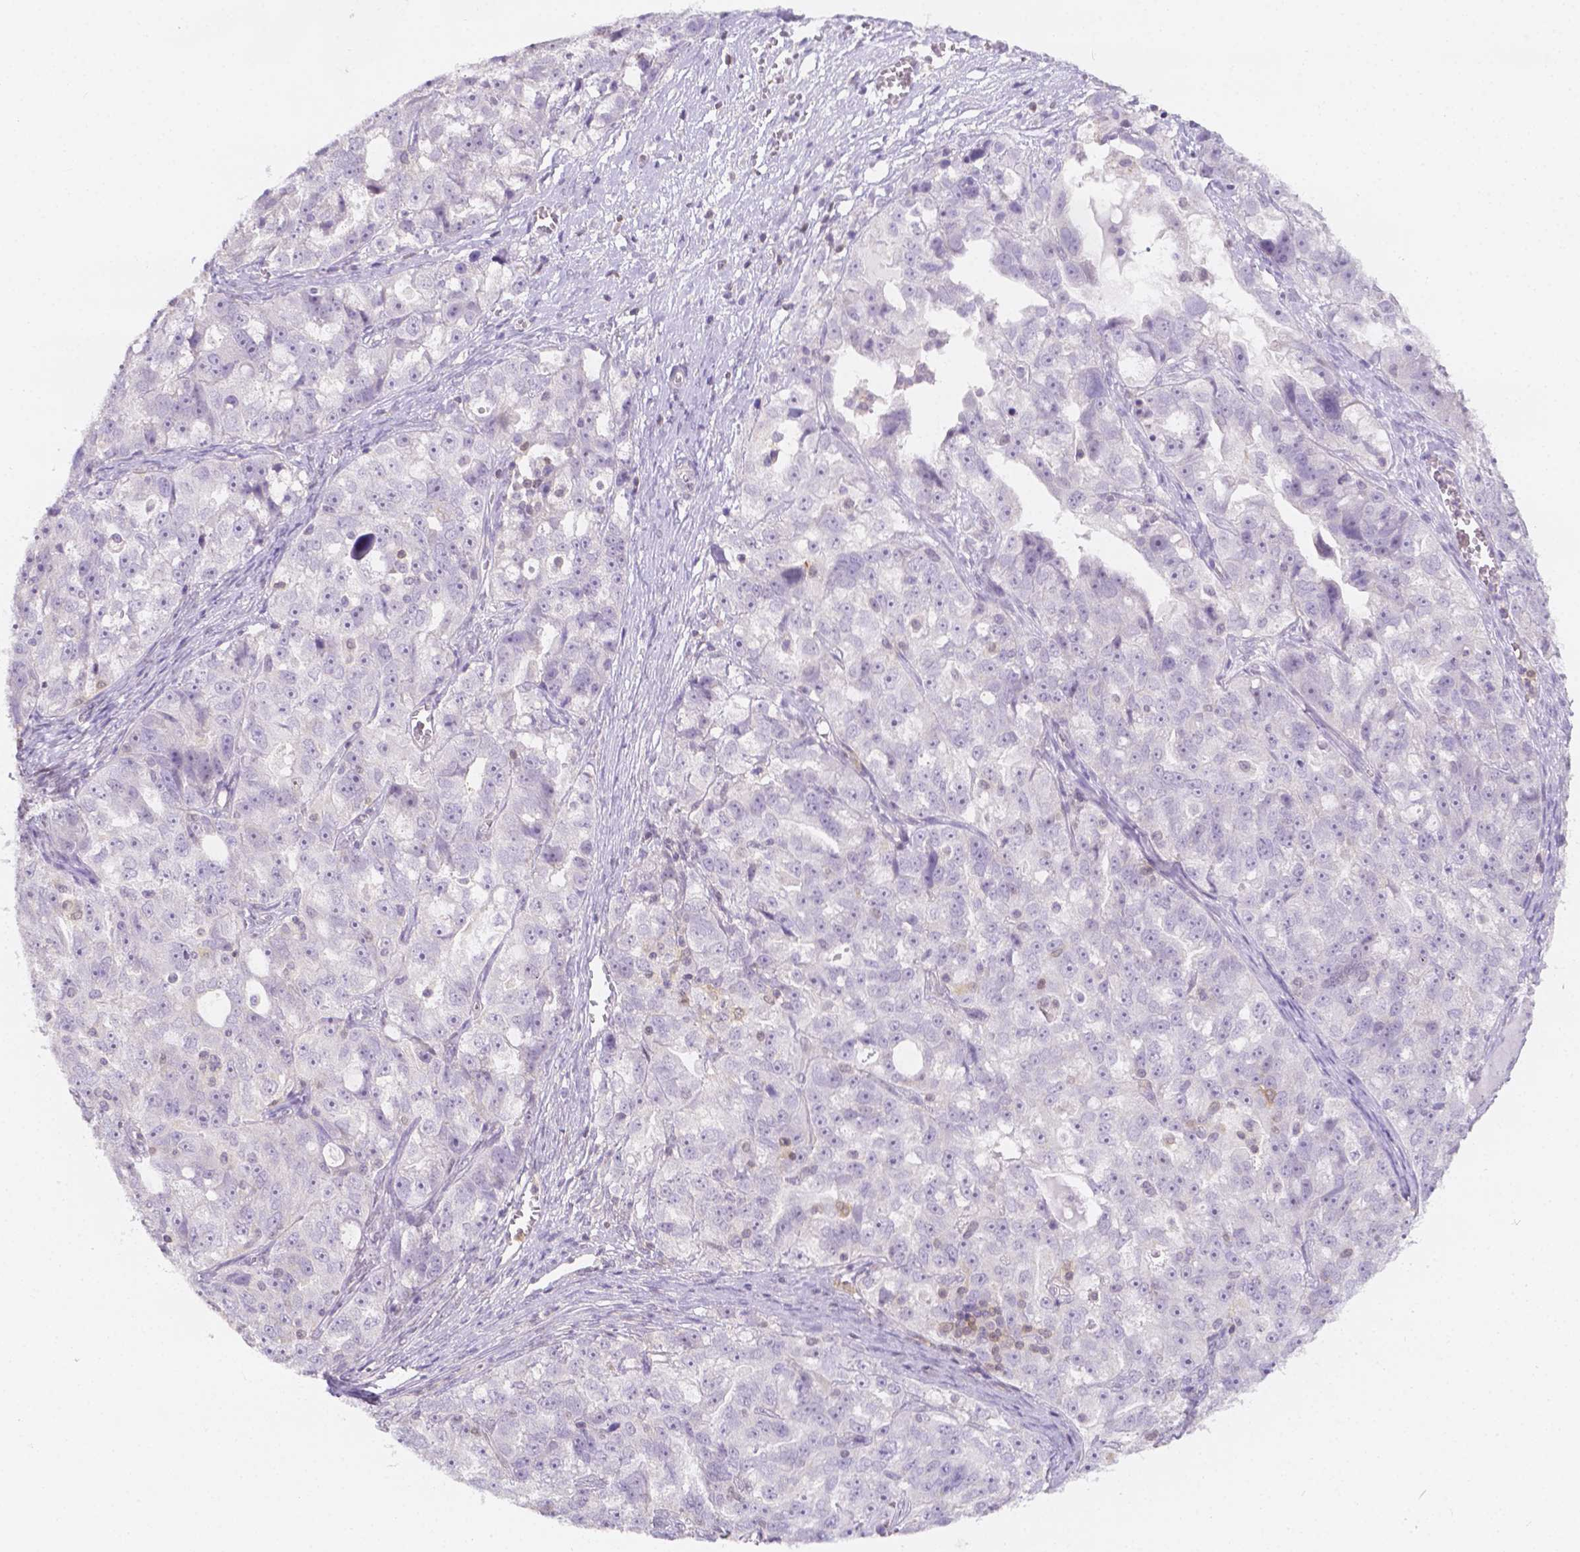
{"staining": {"intensity": "negative", "quantity": "none", "location": "none"}, "tissue": "ovarian cancer", "cell_type": "Tumor cells", "image_type": "cancer", "snomed": [{"axis": "morphology", "description": "Cystadenocarcinoma, serous, NOS"}, {"axis": "topography", "description": "Ovary"}], "caption": "Immunohistochemistry (IHC) photomicrograph of neoplastic tissue: ovarian cancer stained with DAB demonstrates no significant protein staining in tumor cells. (DAB immunohistochemistry visualized using brightfield microscopy, high magnification).", "gene": "SGTB", "patient": {"sex": "female", "age": 51}}